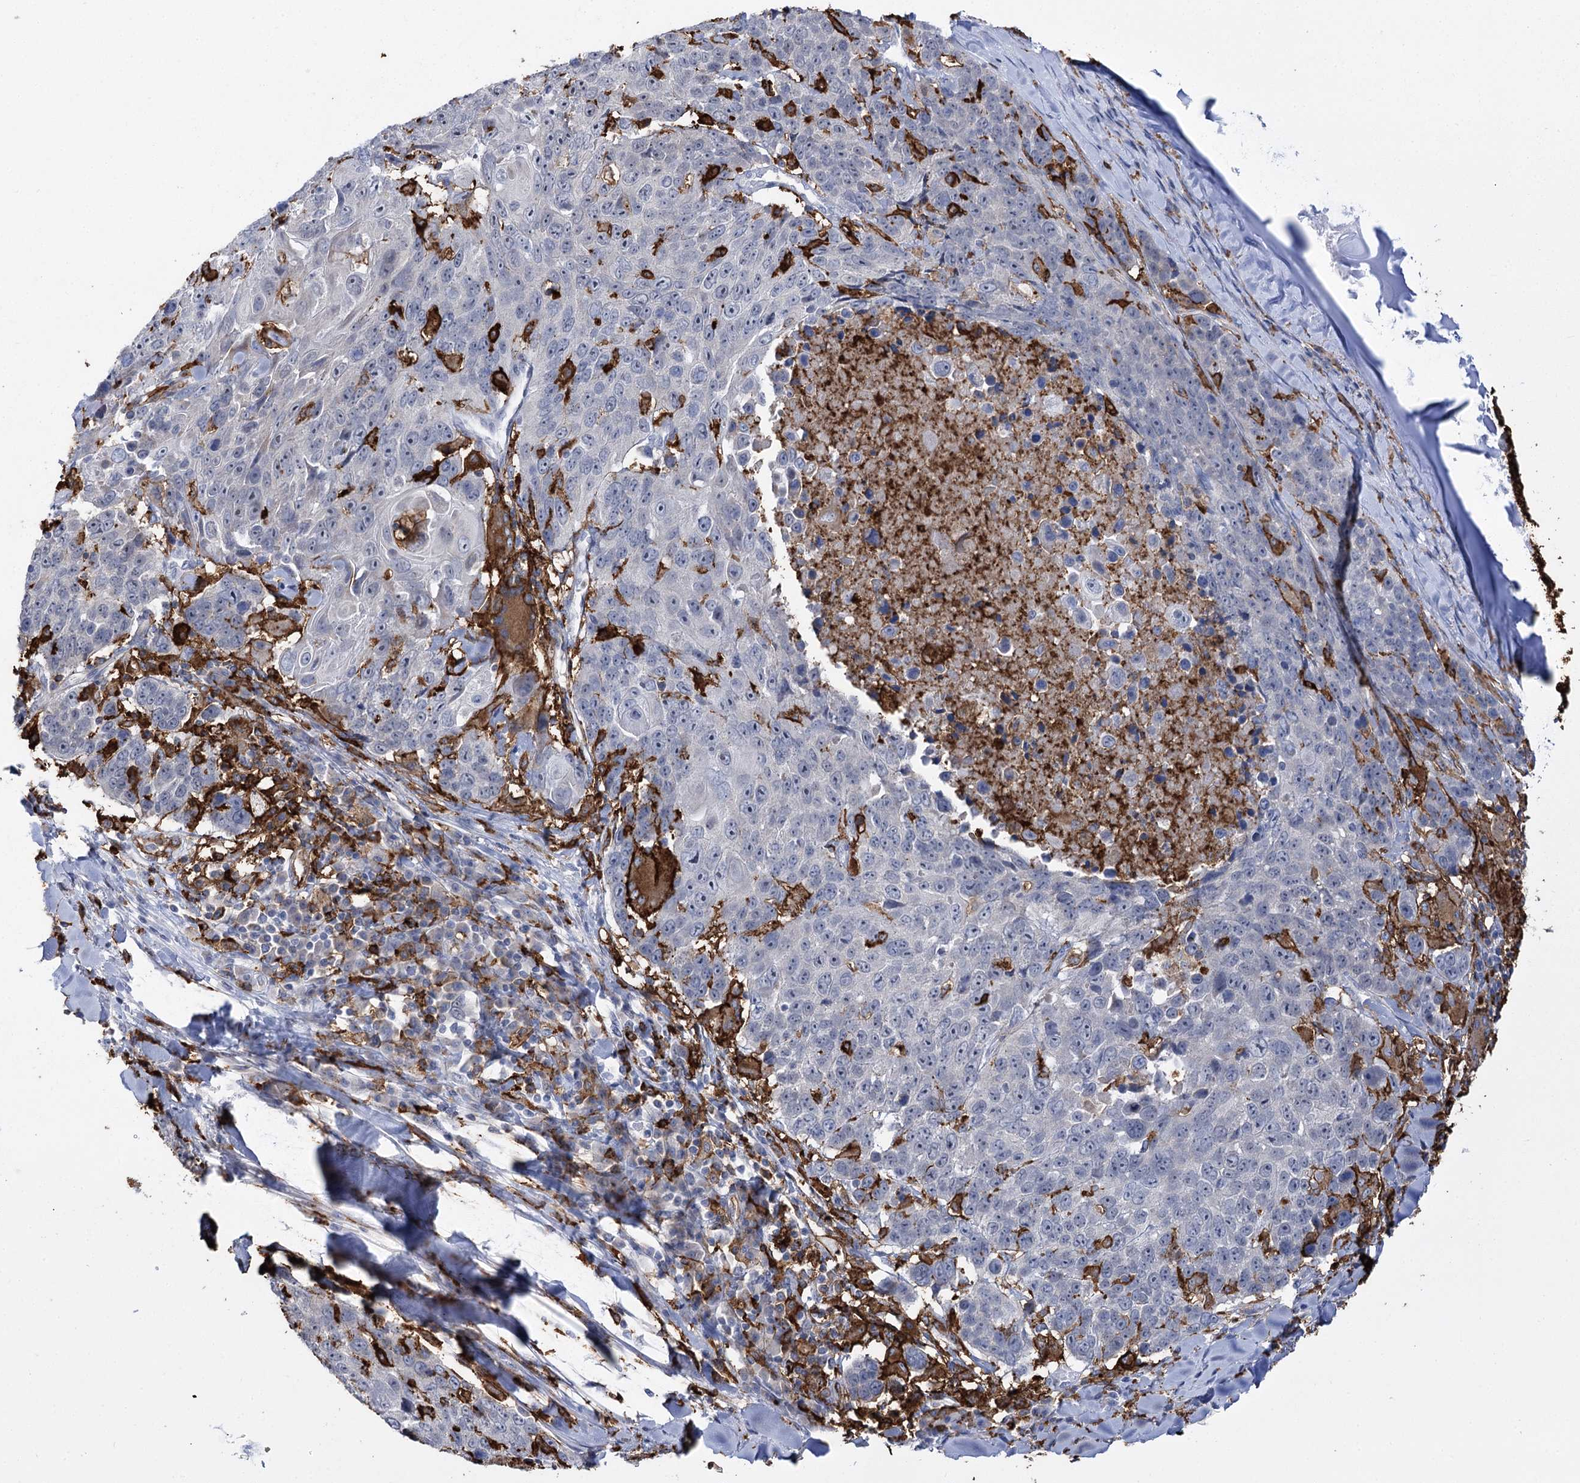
{"staining": {"intensity": "negative", "quantity": "none", "location": "none"}, "tissue": "lung cancer", "cell_type": "Tumor cells", "image_type": "cancer", "snomed": [{"axis": "morphology", "description": "Squamous cell carcinoma, NOS"}, {"axis": "topography", "description": "Lung"}], "caption": "DAB immunohistochemical staining of human lung cancer (squamous cell carcinoma) shows no significant staining in tumor cells.", "gene": "PIWIL4", "patient": {"sex": "male", "age": 66}}